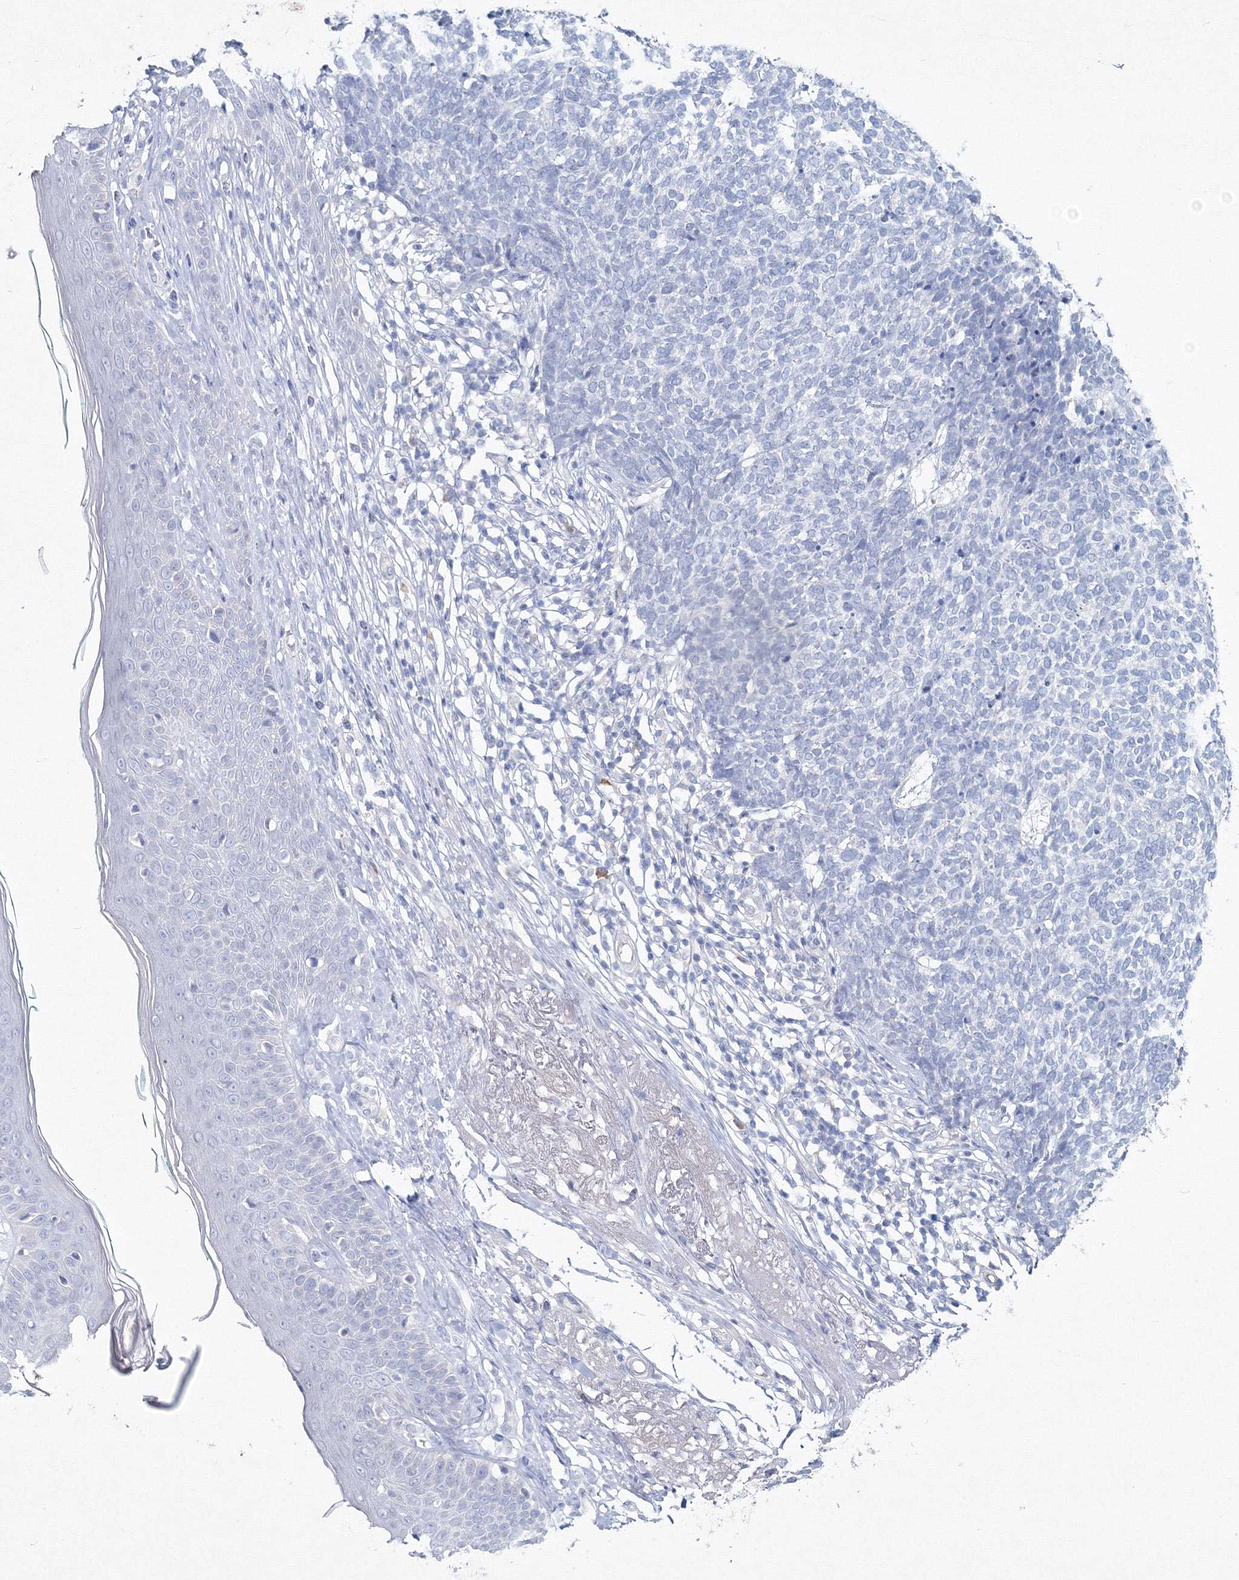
{"staining": {"intensity": "negative", "quantity": "none", "location": "none"}, "tissue": "skin cancer", "cell_type": "Tumor cells", "image_type": "cancer", "snomed": [{"axis": "morphology", "description": "Basal cell carcinoma"}, {"axis": "topography", "description": "Skin"}], "caption": "Human skin basal cell carcinoma stained for a protein using immunohistochemistry shows no expression in tumor cells.", "gene": "GCKR", "patient": {"sex": "female", "age": 84}}